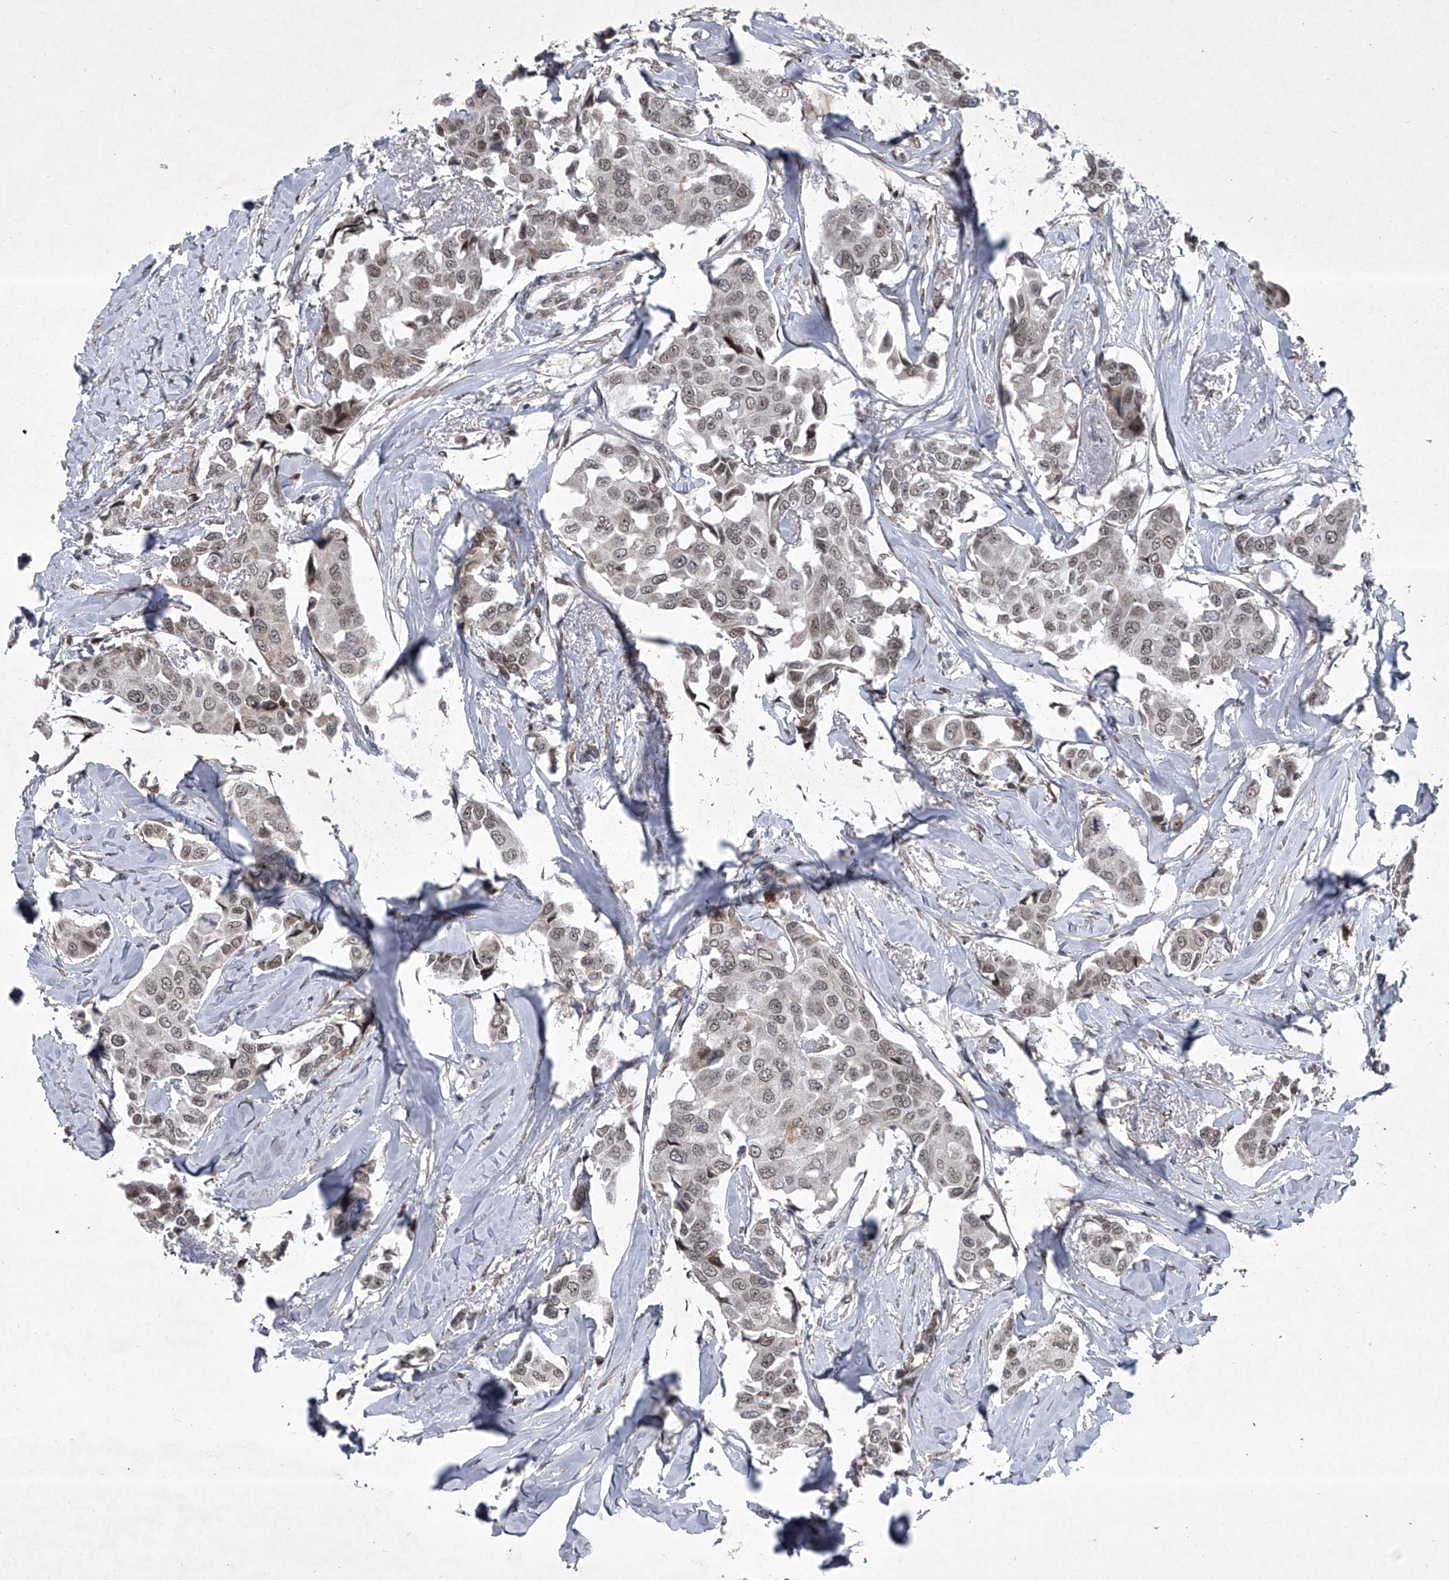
{"staining": {"intensity": "moderate", "quantity": "25%-75%", "location": "nuclear"}, "tissue": "breast cancer", "cell_type": "Tumor cells", "image_type": "cancer", "snomed": [{"axis": "morphology", "description": "Duct carcinoma"}, {"axis": "topography", "description": "Breast"}], "caption": "Breast infiltrating ductal carcinoma stained for a protein (brown) displays moderate nuclear positive expression in about 25%-75% of tumor cells.", "gene": "MLLT1", "patient": {"sex": "female", "age": 80}}